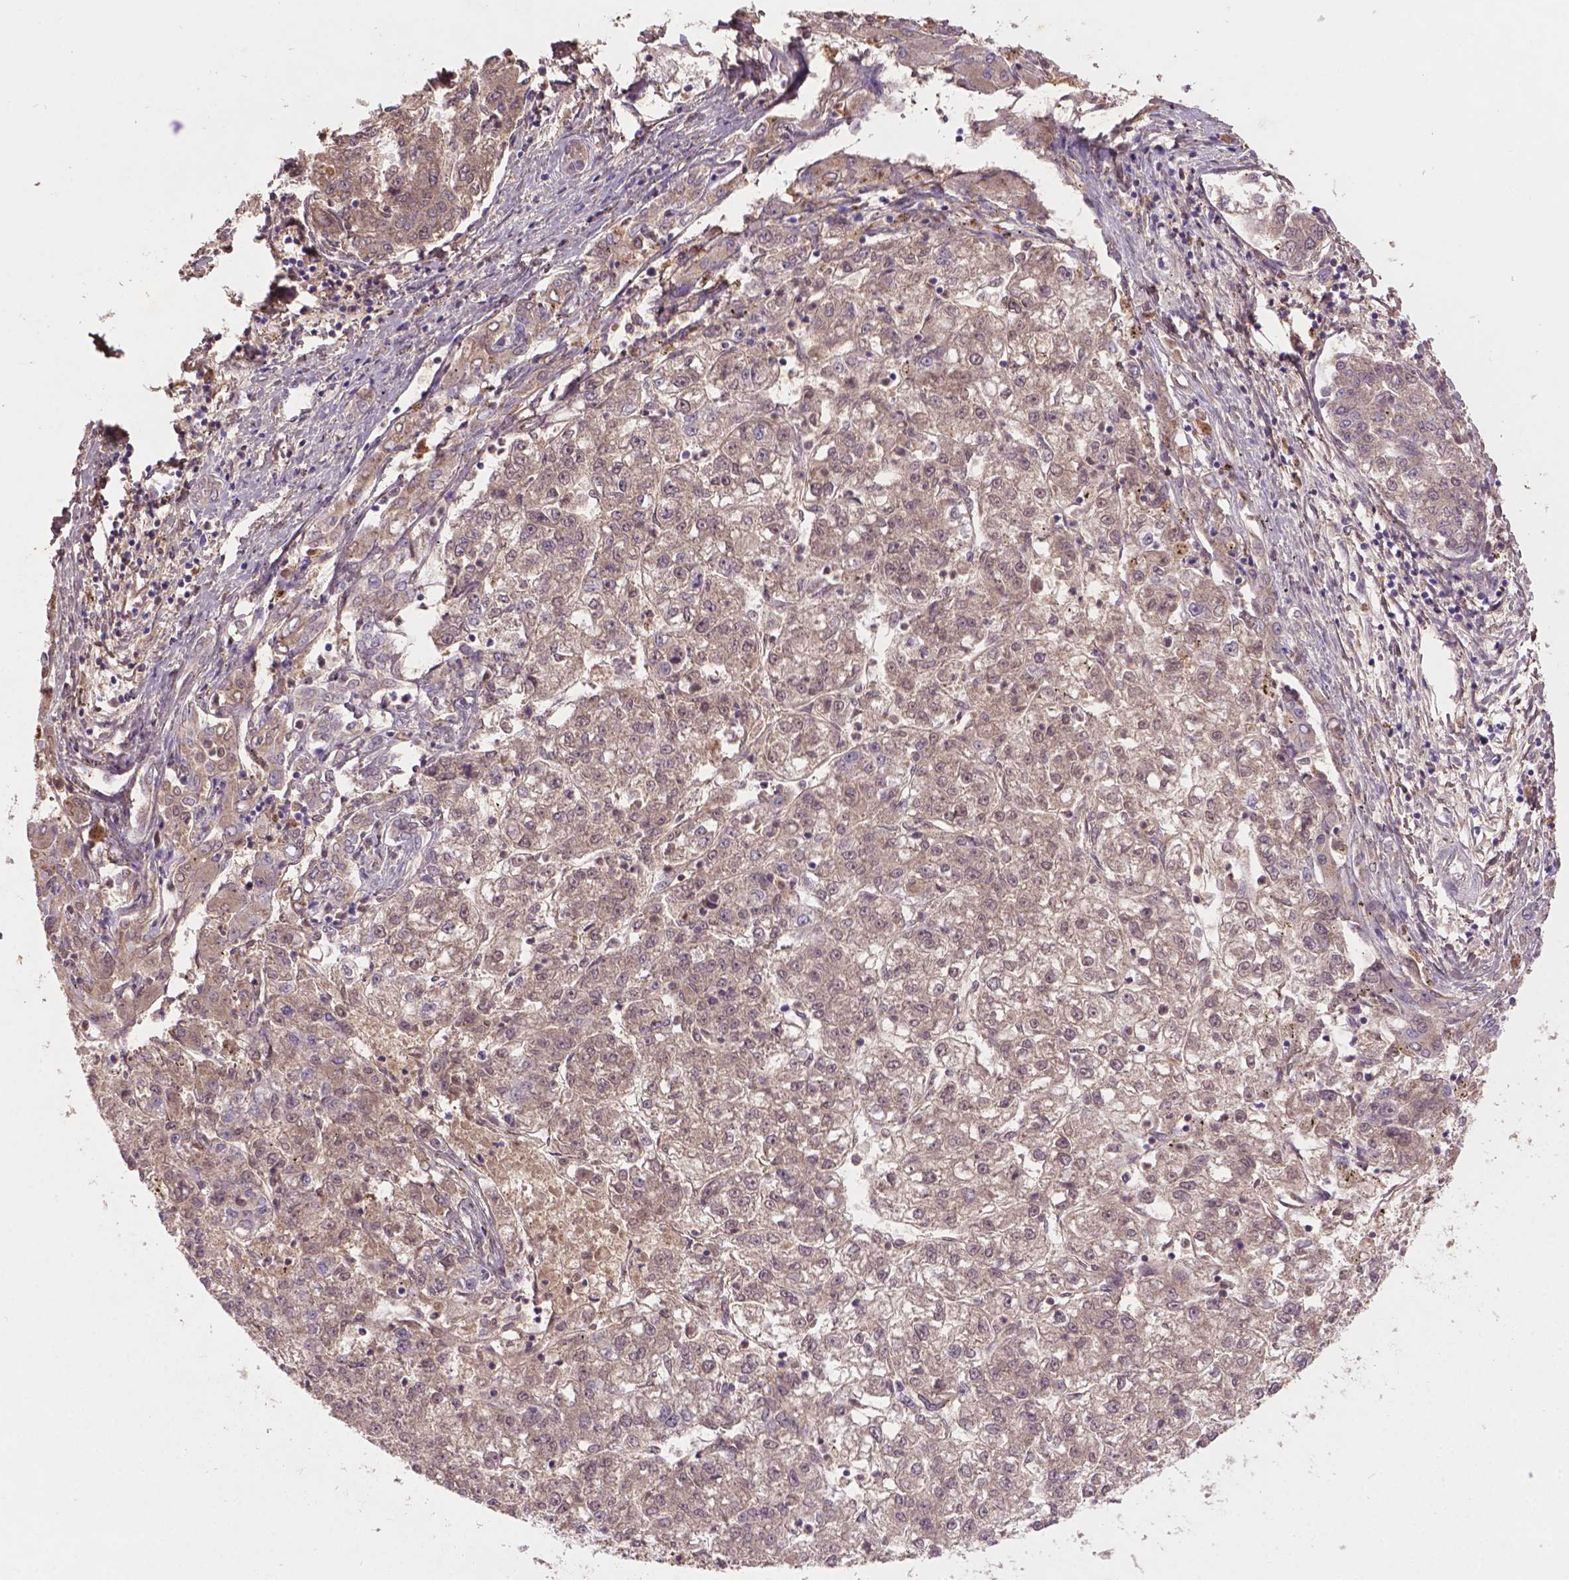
{"staining": {"intensity": "weak", "quantity": "<25%", "location": "nuclear"}, "tissue": "liver cancer", "cell_type": "Tumor cells", "image_type": "cancer", "snomed": [{"axis": "morphology", "description": "Carcinoma, Hepatocellular, NOS"}, {"axis": "topography", "description": "Liver"}], "caption": "DAB immunohistochemical staining of liver cancer (hepatocellular carcinoma) displays no significant positivity in tumor cells. The staining was performed using DAB (3,3'-diaminobenzidine) to visualize the protein expression in brown, while the nuclei were stained in blue with hematoxylin (Magnification: 20x).", "gene": "SOX17", "patient": {"sex": "male", "age": 56}}